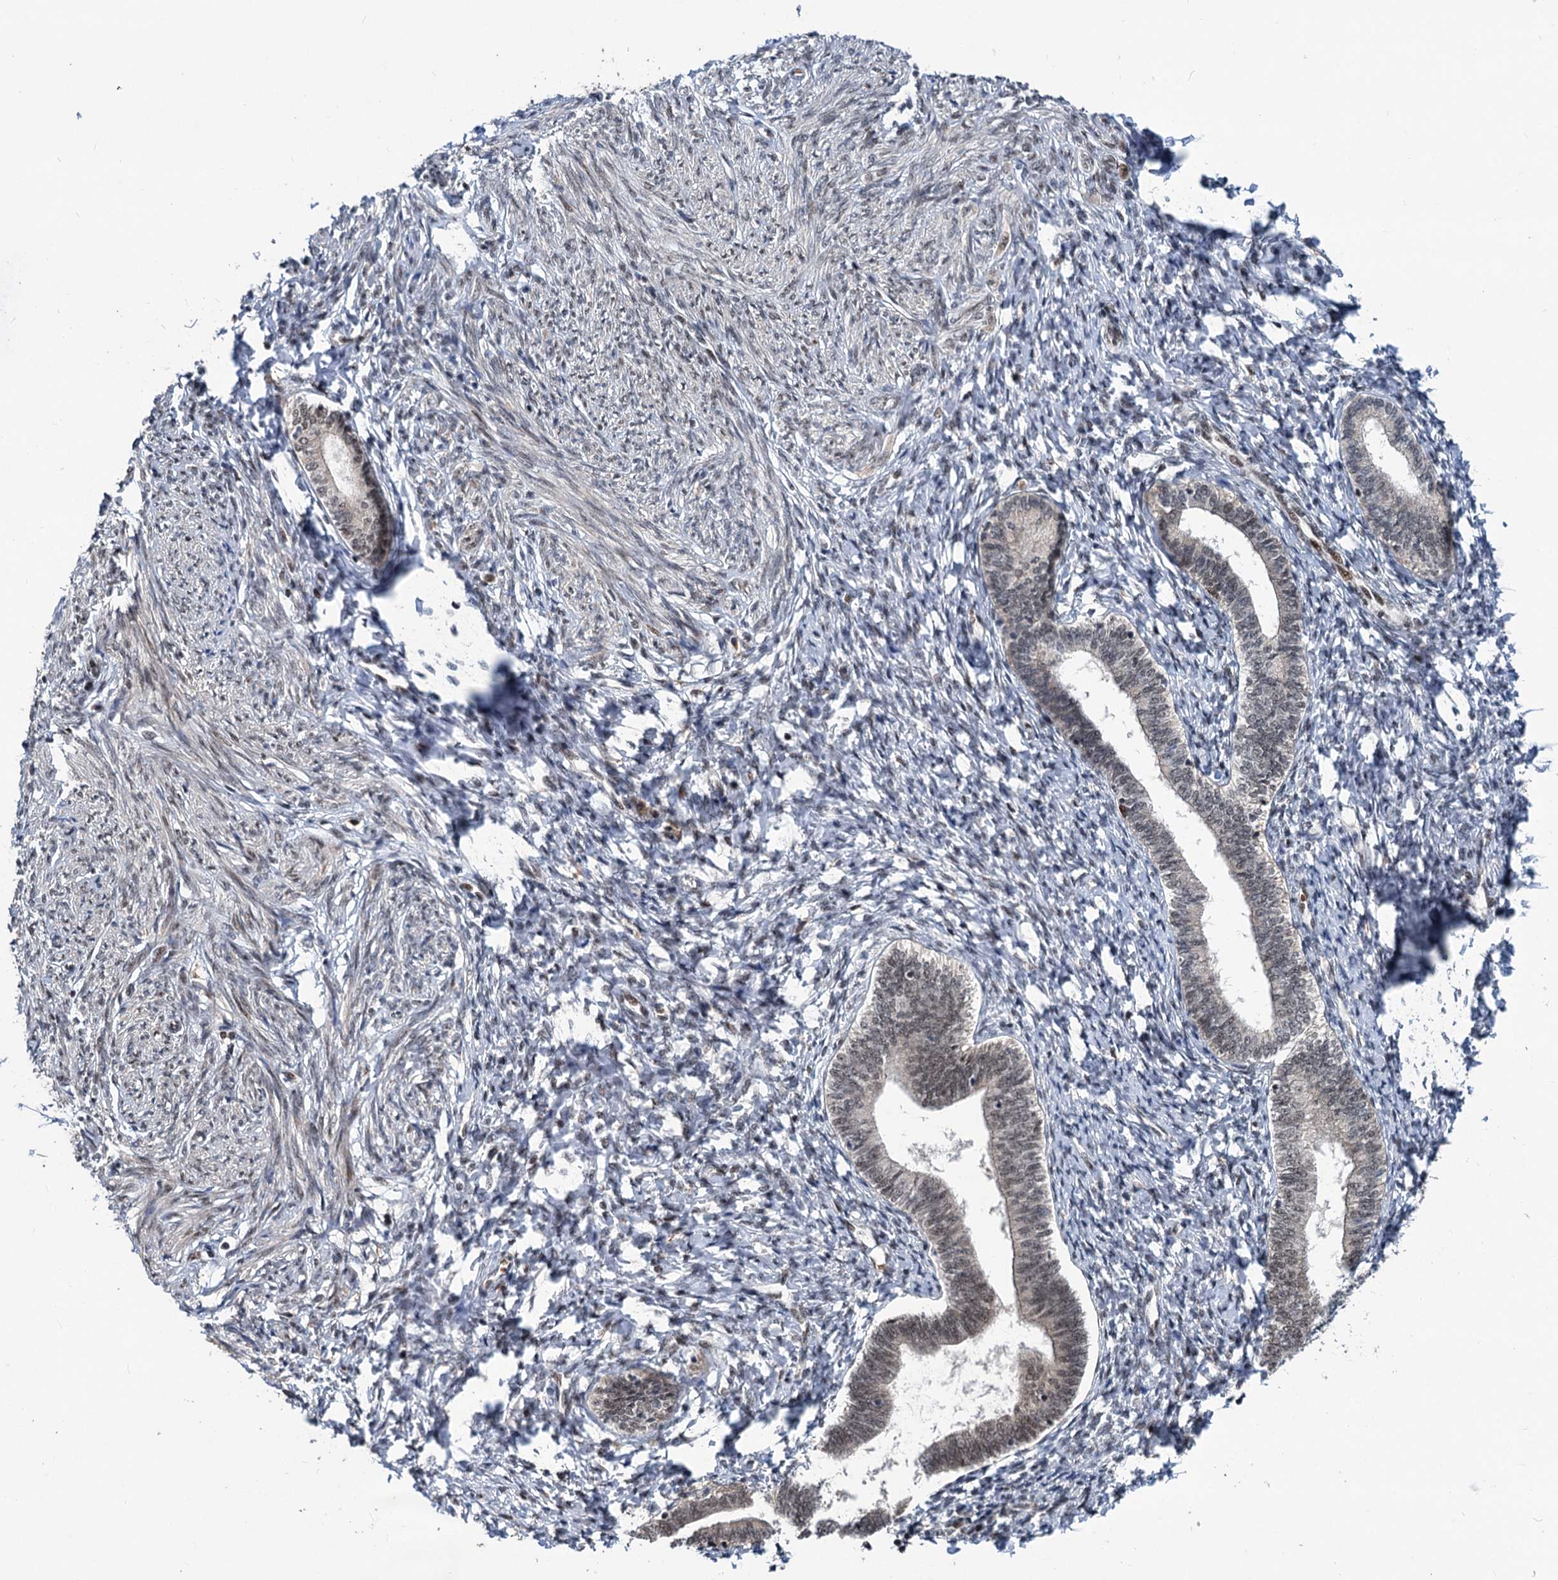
{"staining": {"intensity": "weak", "quantity": "<25%", "location": "nuclear"}, "tissue": "endometrium", "cell_type": "Cells in endometrial stroma", "image_type": "normal", "snomed": [{"axis": "morphology", "description": "Normal tissue, NOS"}, {"axis": "topography", "description": "Endometrium"}], "caption": "Immunohistochemistry (IHC) micrograph of benign endometrium stained for a protein (brown), which reveals no staining in cells in endometrial stroma.", "gene": "PHF8", "patient": {"sex": "female", "age": 72}}